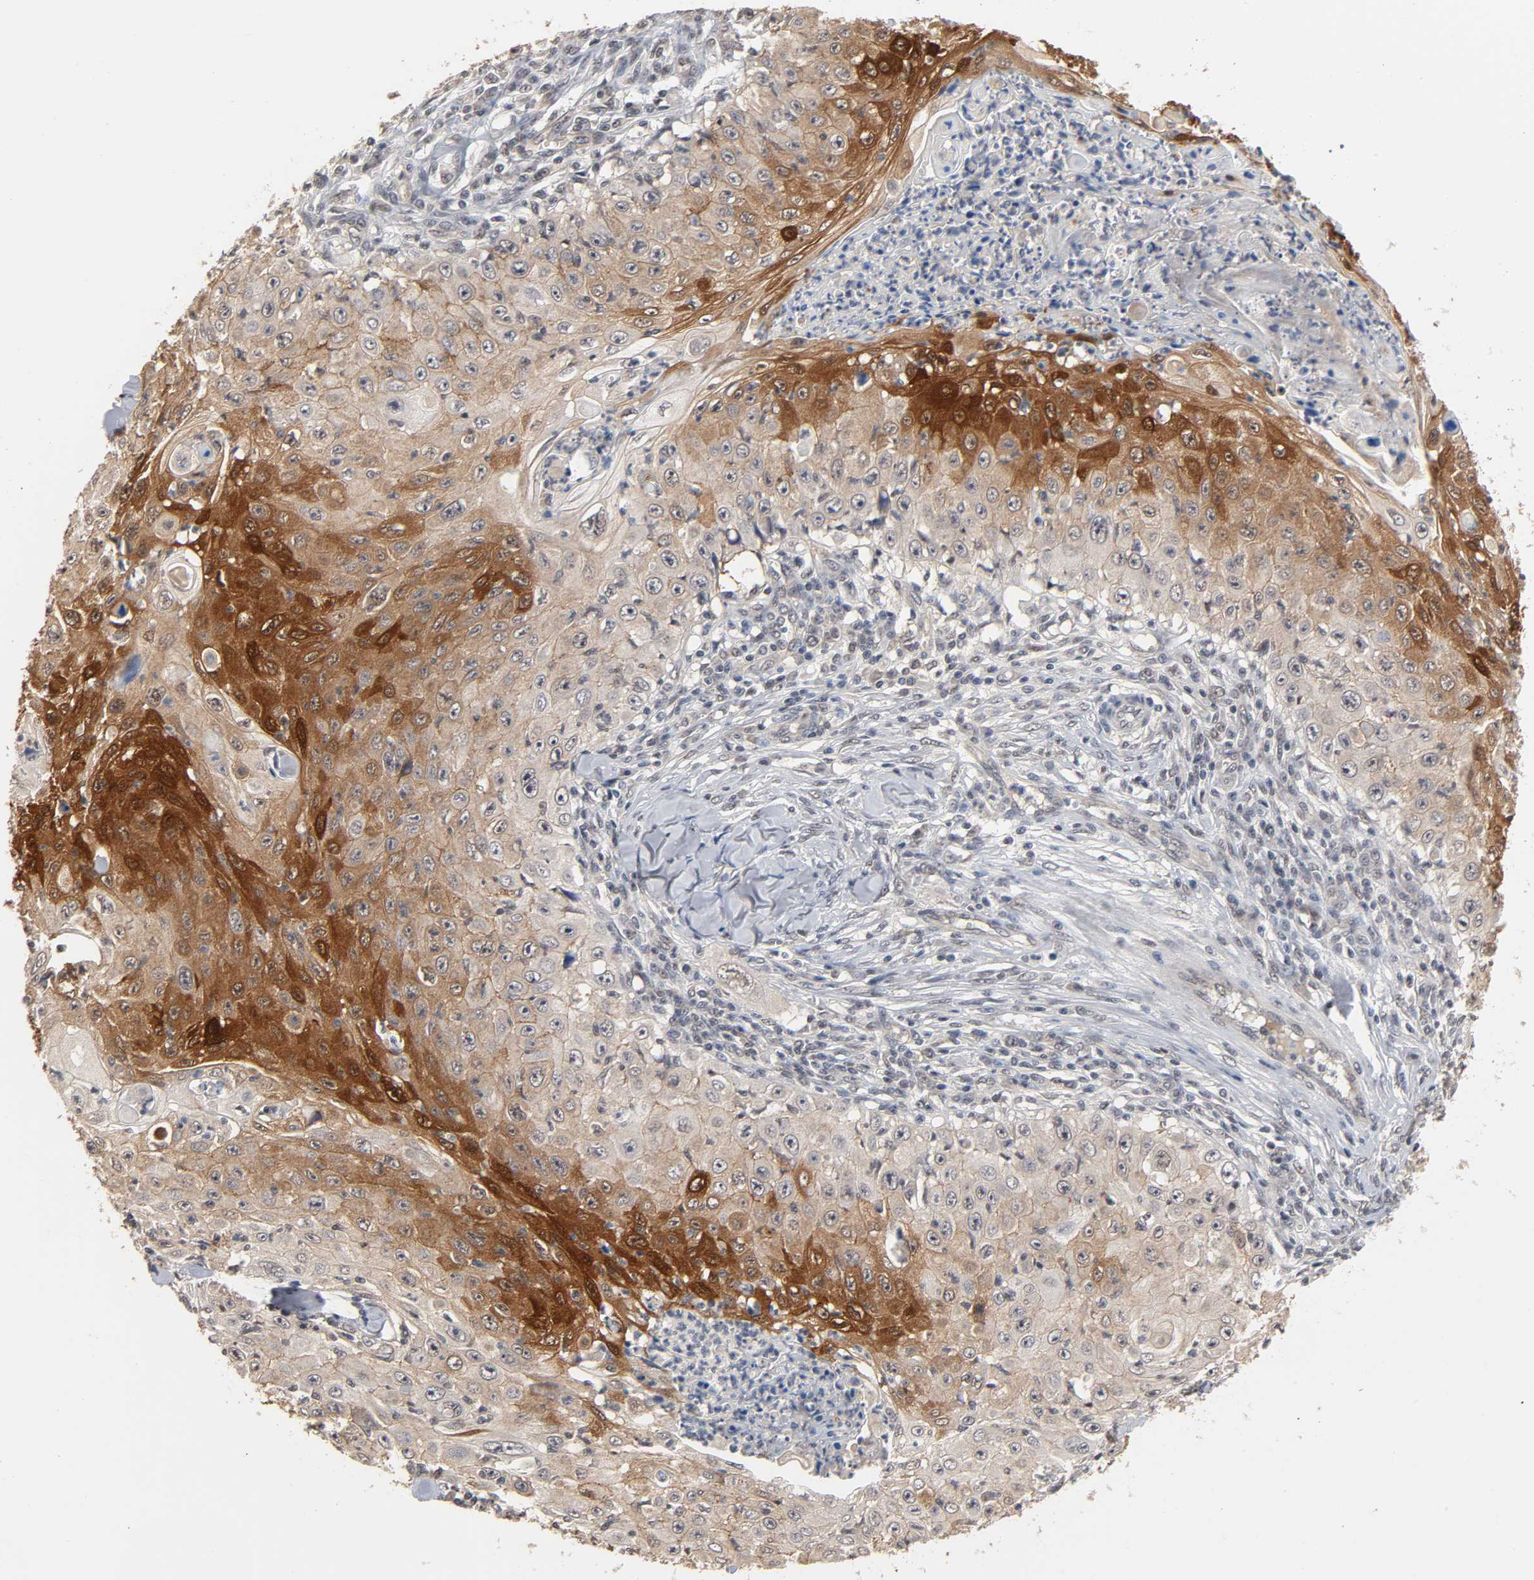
{"staining": {"intensity": "strong", "quantity": ">75%", "location": "cytoplasmic/membranous"}, "tissue": "skin cancer", "cell_type": "Tumor cells", "image_type": "cancer", "snomed": [{"axis": "morphology", "description": "Squamous cell carcinoma, NOS"}, {"axis": "topography", "description": "Skin"}], "caption": "Squamous cell carcinoma (skin) tissue demonstrates strong cytoplasmic/membranous positivity in approximately >75% of tumor cells, visualized by immunohistochemistry.", "gene": "HTR1E", "patient": {"sex": "male", "age": 86}}